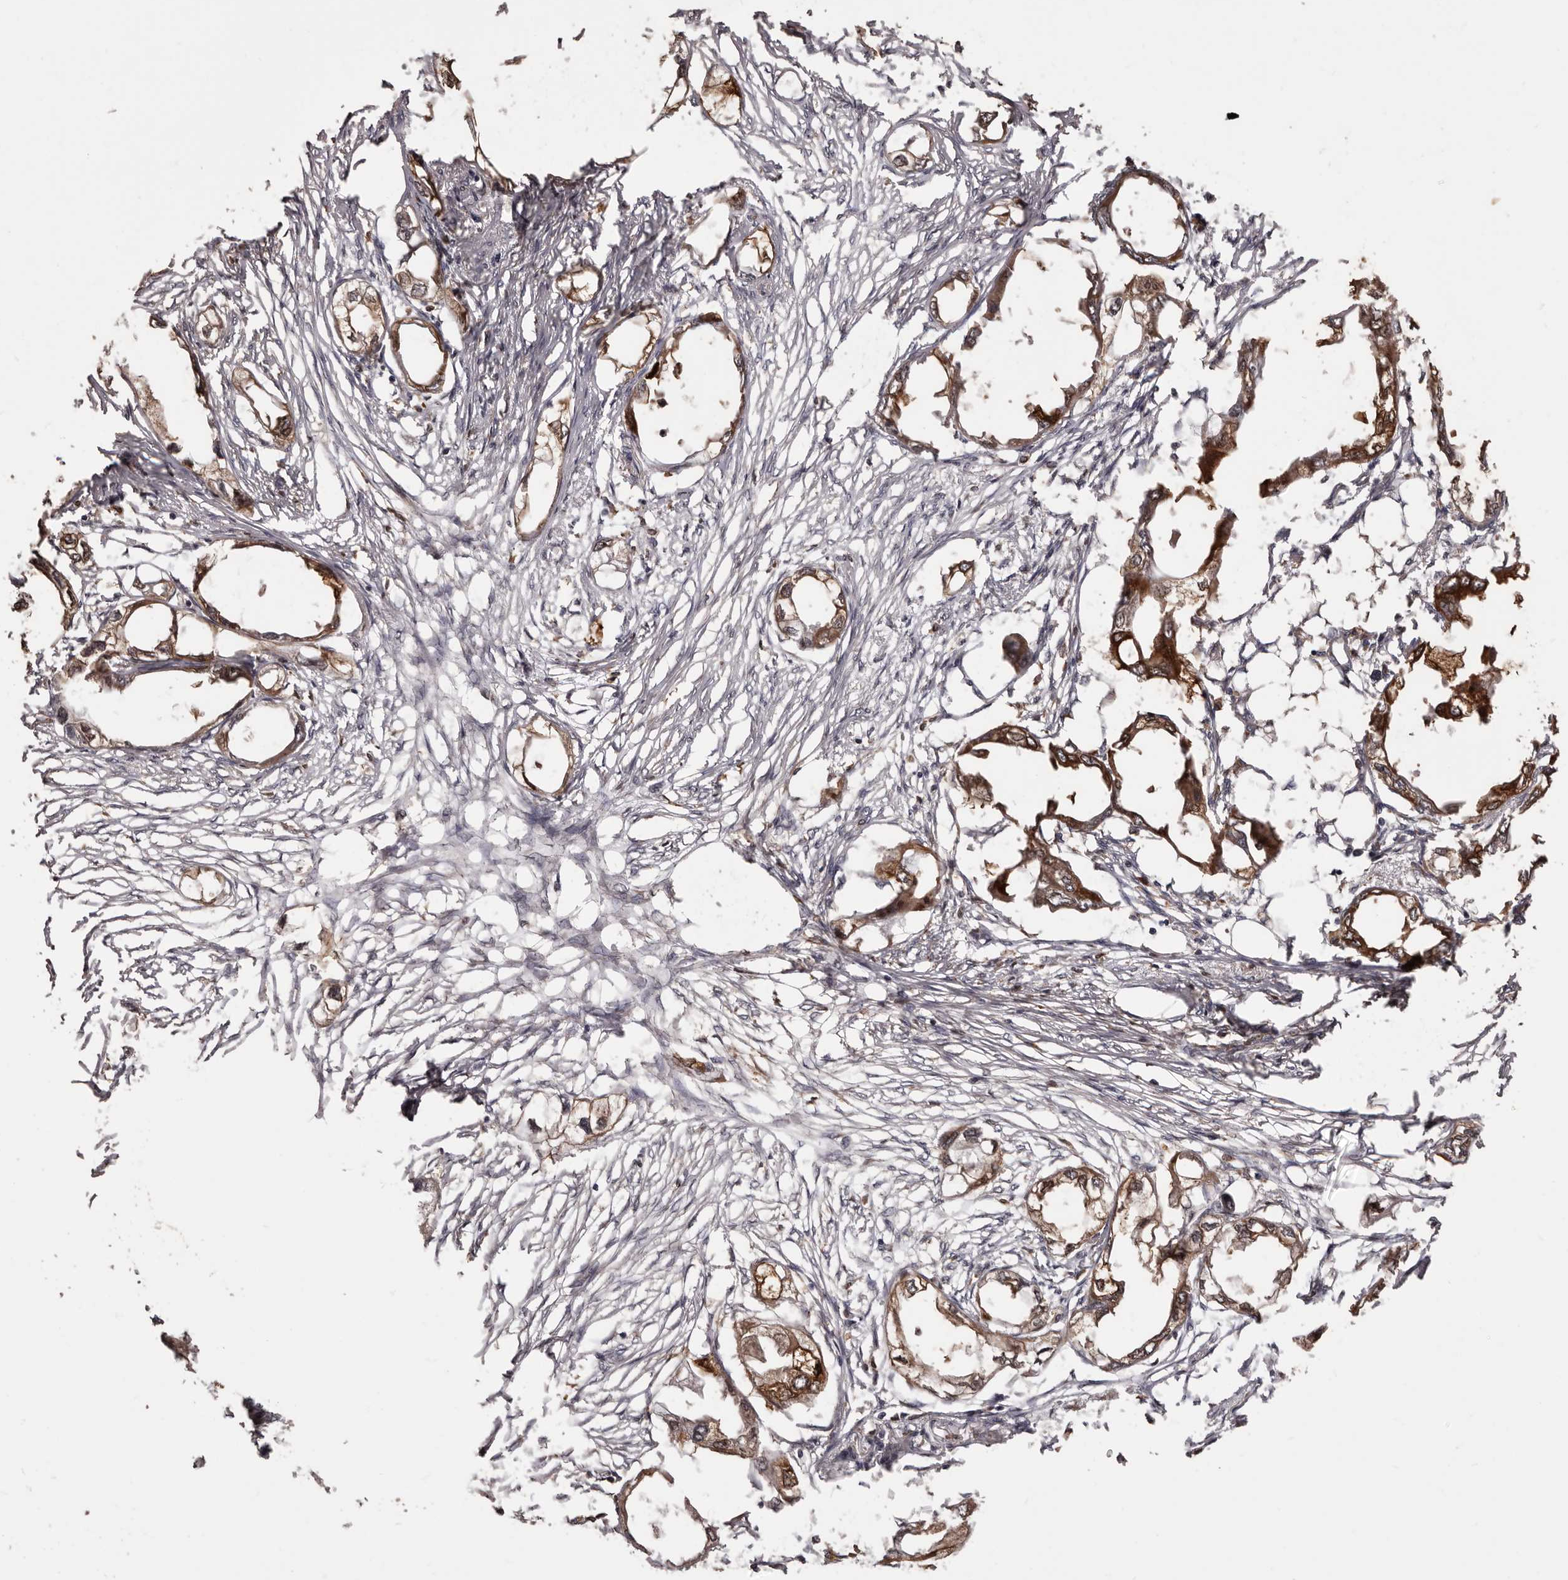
{"staining": {"intensity": "strong", "quantity": ">75%", "location": "cytoplasmic/membranous"}, "tissue": "endometrial cancer", "cell_type": "Tumor cells", "image_type": "cancer", "snomed": [{"axis": "morphology", "description": "Adenocarcinoma, NOS"}, {"axis": "morphology", "description": "Adenocarcinoma, metastatic, NOS"}, {"axis": "topography", "description": "Adipose tissue"}, {"axis": "topography", "description": "Endometrium"}], "caption": "The immunohistochemical stain labels strong cytoplasmic/membranous expression in tumor cells of metastatic adenocarcinoma (endometrial) tissue.", "gene": "ZCCHC7", "patient": {"sex": "female", "age": 67}}